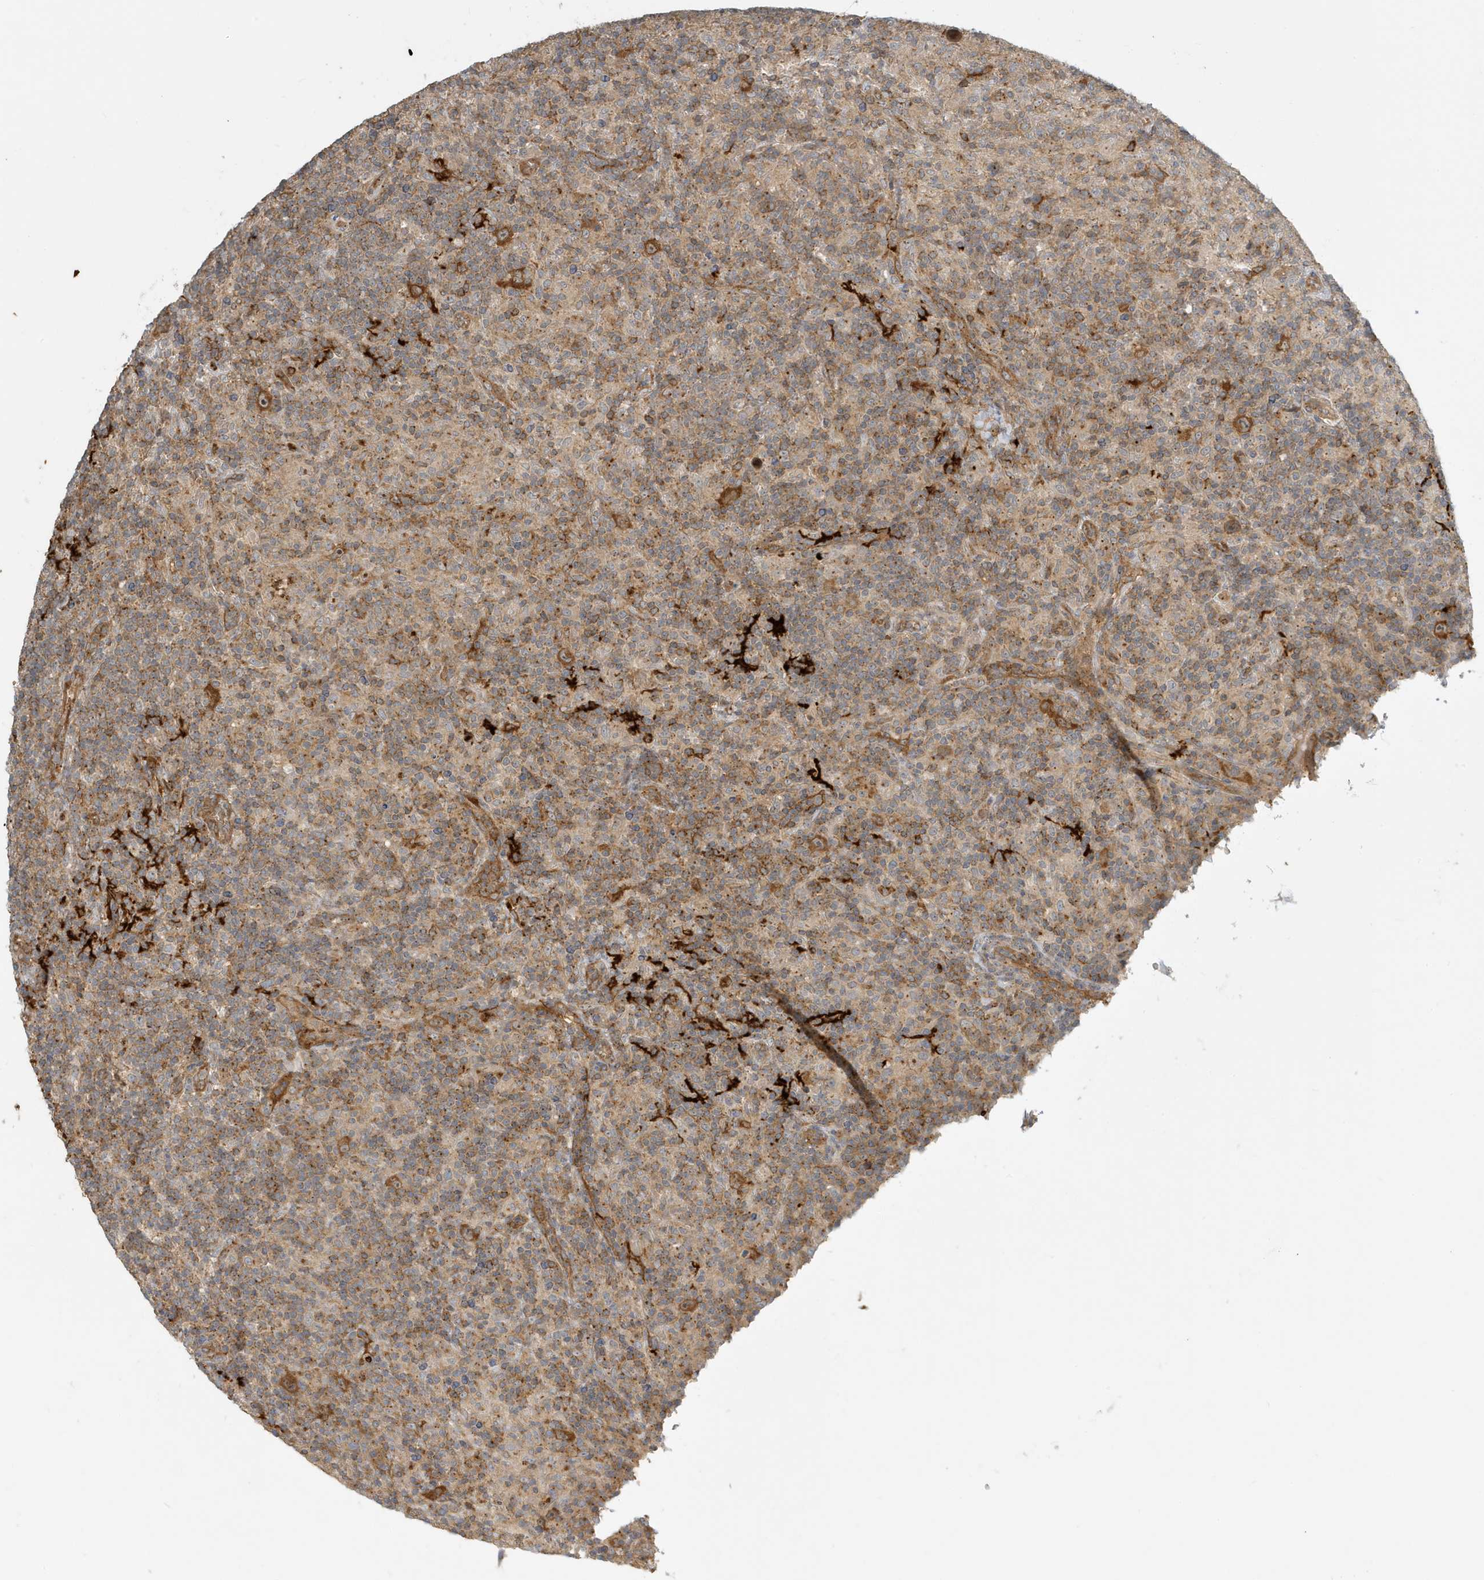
{"staining": {"intensity": "moderate", "quantity": ">75%", "location": "cytoplasmic/membranous"}, "tissue": "lymphoma", "cell_type": "Tumor cells", "image_type": "cancer", "snomed": [{"axis": "morphology", "description": "Hodgkin's disease, NOS"}, {"axis": "topography", "description": "Lymph node"}], "caption": "There is medium levels of moderate cytoplasmic/membranous expression in tumor cells of lymphoma, as demonstrated by immunohistochemical staining (brown color).", "gene": "FYCO1", "patient": {"sex": "male", "age": 70}}